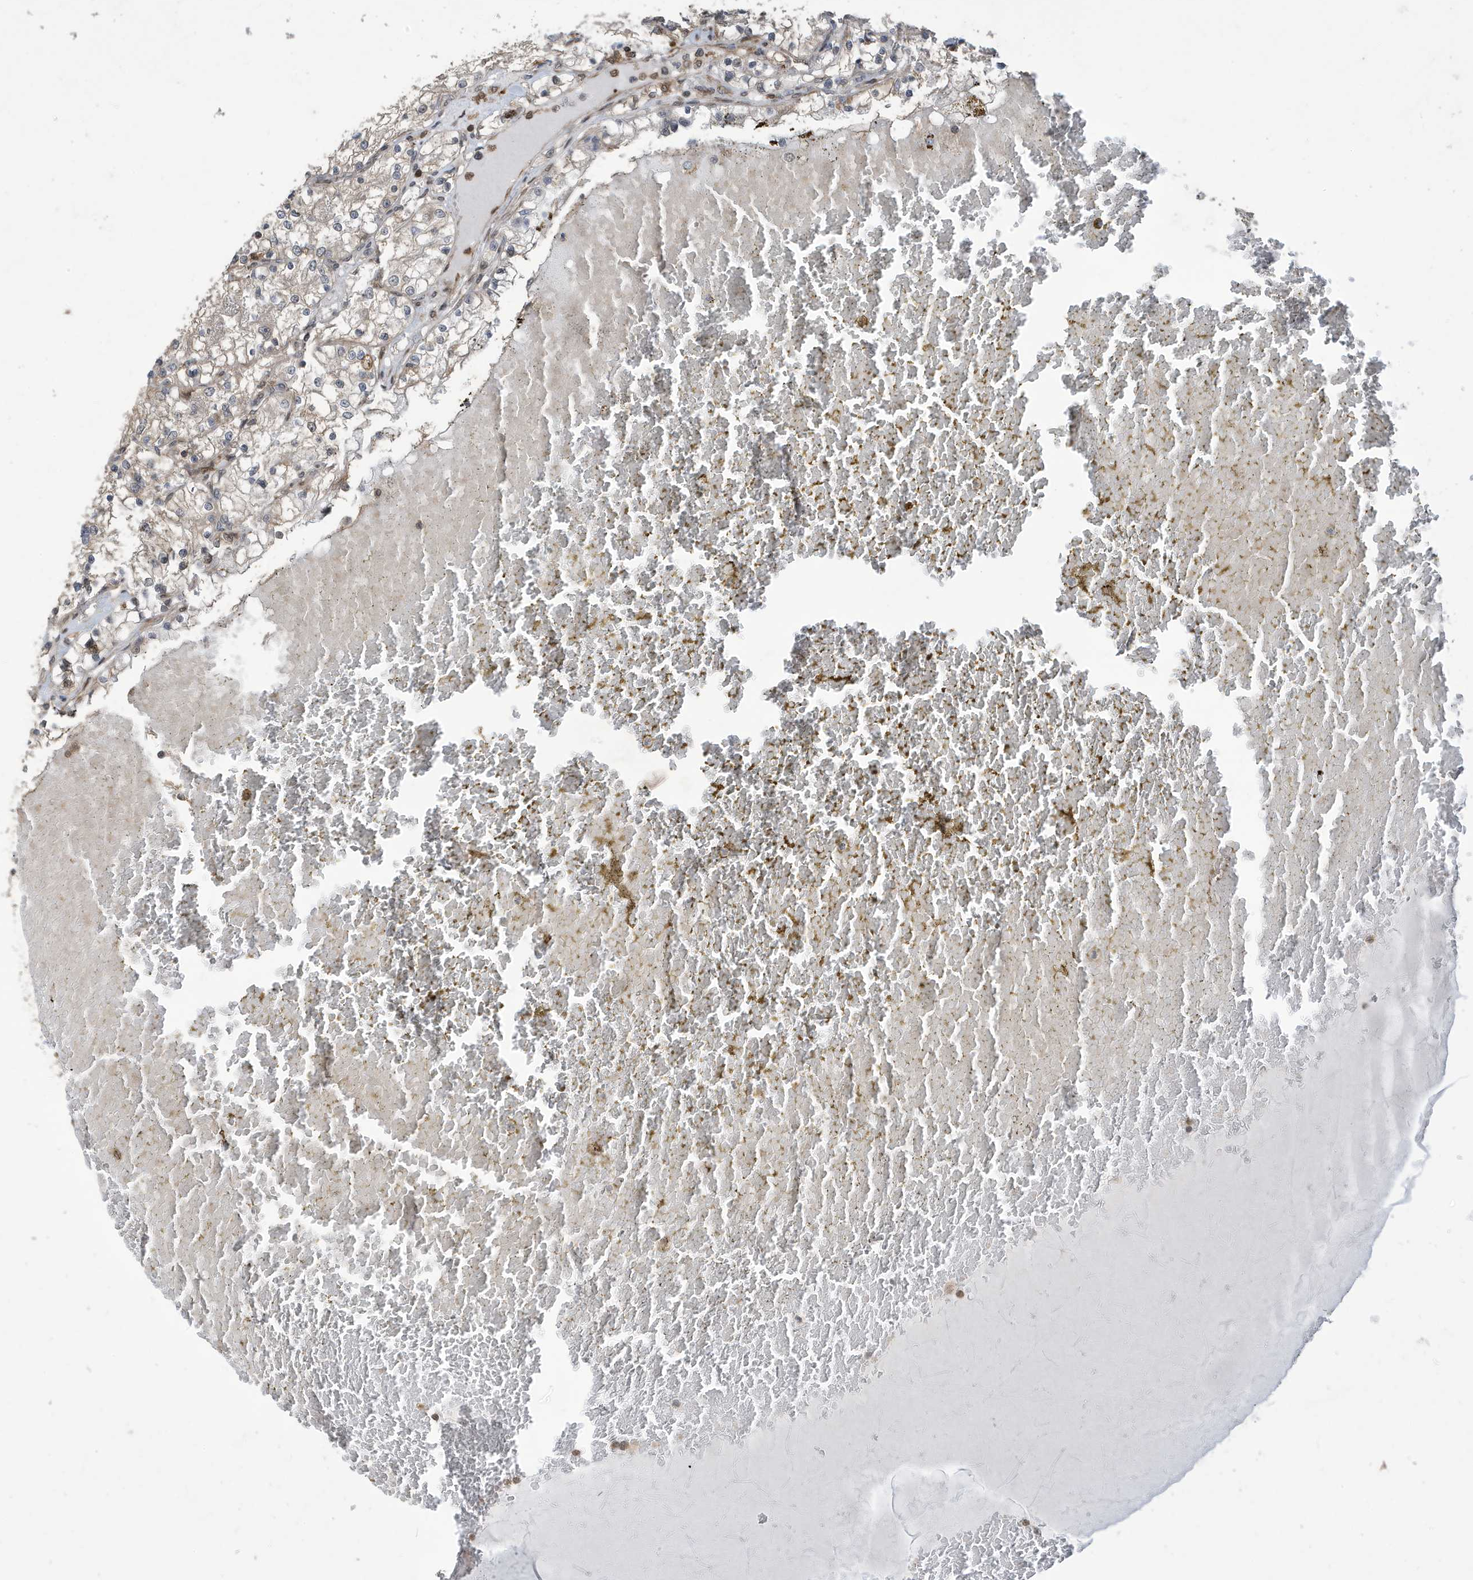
{"staining": {"intensity": "moderate", "quantity": "25%-75%", "location": "cytoplasmic/membranous"}, "tissue": "renal cancer", "cell_type": "Tumor cells", "image_type": "cancer", "snomed": [{"axis": "morphology", "description": "Normal tissue, NOS"}, {"axis": "morphology", "description": "Adenocarcinoma, NOS"}, {"axis": "topography", "description": "Kidney"}], "caption": "Immunohistochemistry (IHC) of renal cancer reveals medium levels of moderate cytoplasmic/membranous positivity in about 25%-75% of tumor cells.", "gene": "UBQLN1", "patient": {"sex": "male", "age": 68}}